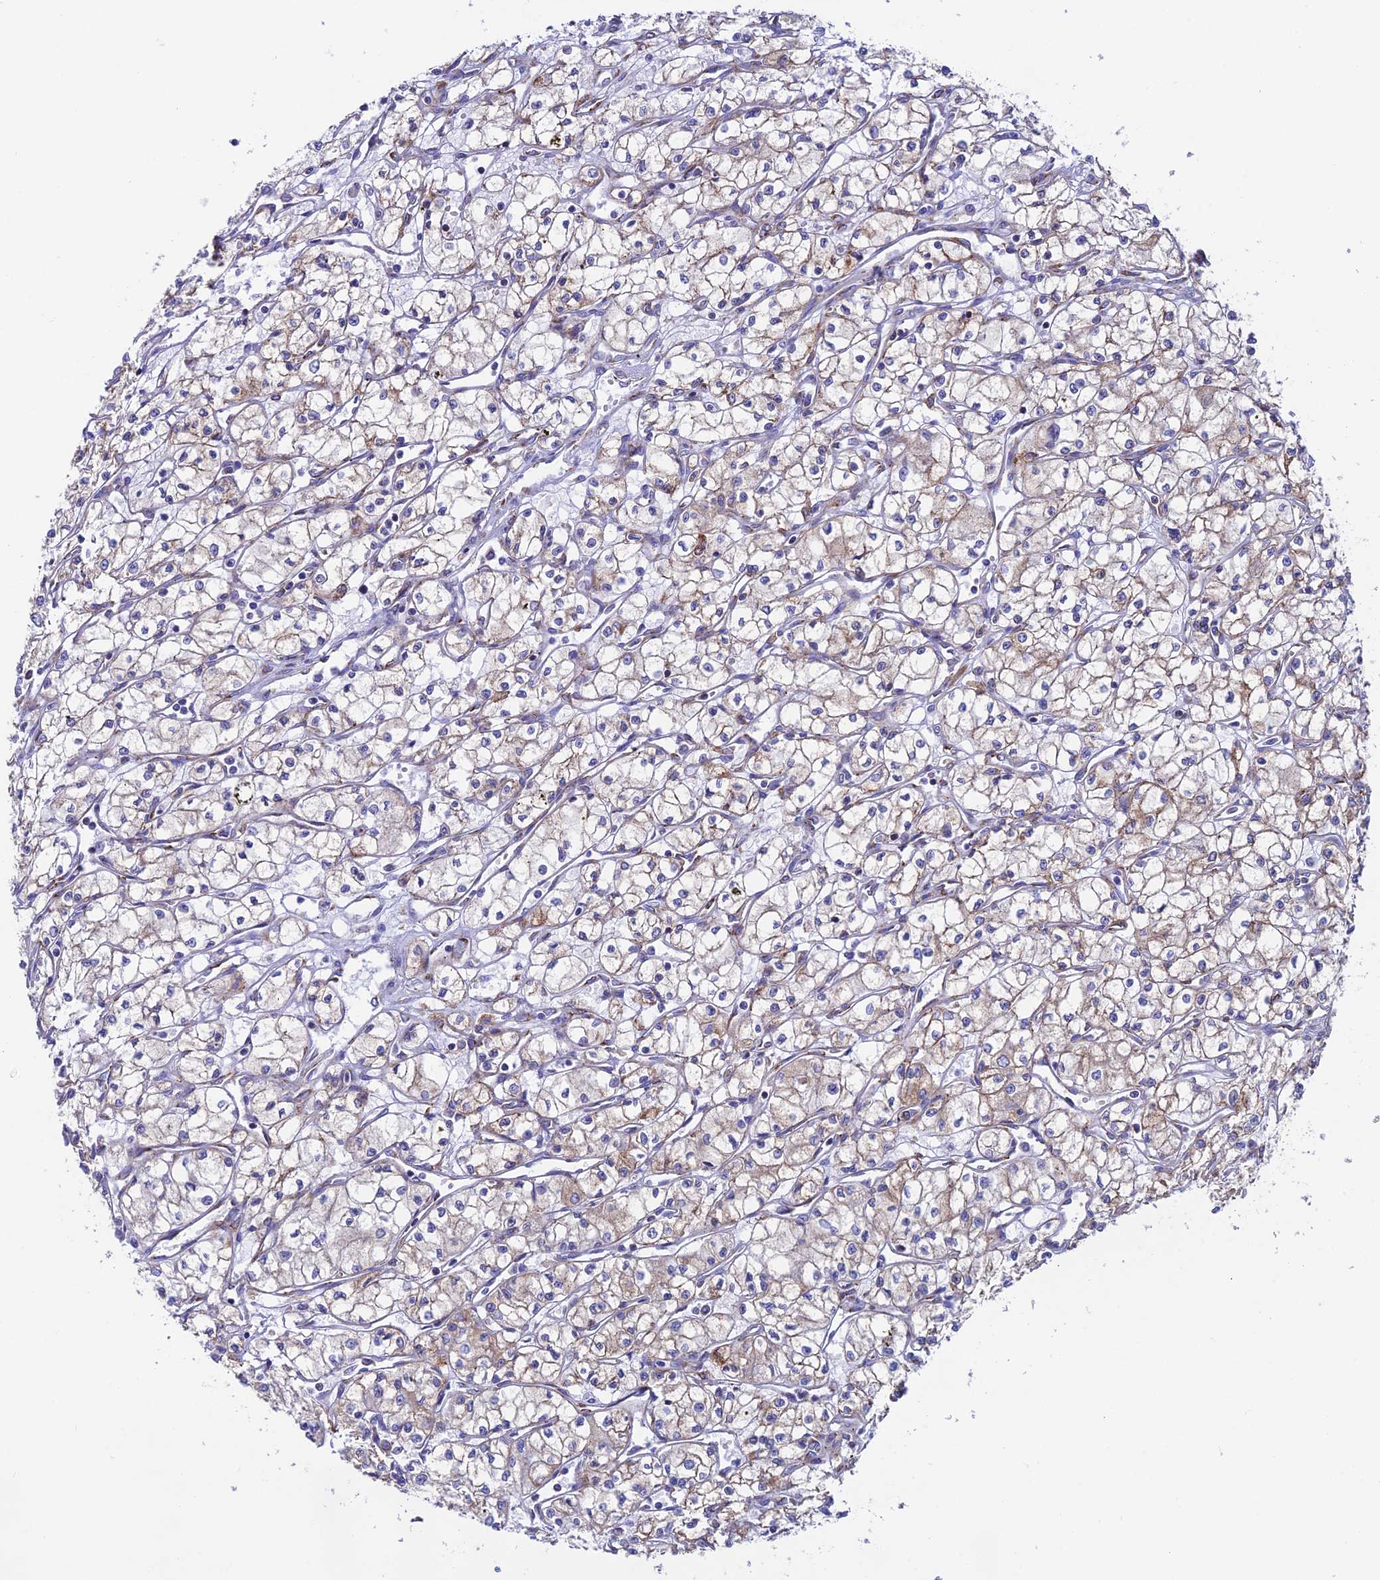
{"staining": {"intensity": "weak", "quantity": "<25%", "location": "cytoplasmic/membranous"}, "tissue": "renal cancer", "cell_type": "Tumor cells", "image_type": "cancer", "snomed": [{"axis": "morphology", "description": "Adenocarcinoma, NOS"}, {"axis": "topography", "description": "Kidney"}], "caption": "High magnification brightfield microscopy of adenocarcinoma (renal) stained with DAB (3,3'-diaminobenzidine) (brown) and counterstained with hematoxylin (blue): tumor cells show no significant staining. Brightfield microscopy of IHC stained with DAB (brown) and hematoxylin (blue), captured at high magnification.", "gene": "TUBGCP6", "patient": {"sex": "male", "age": 59}}